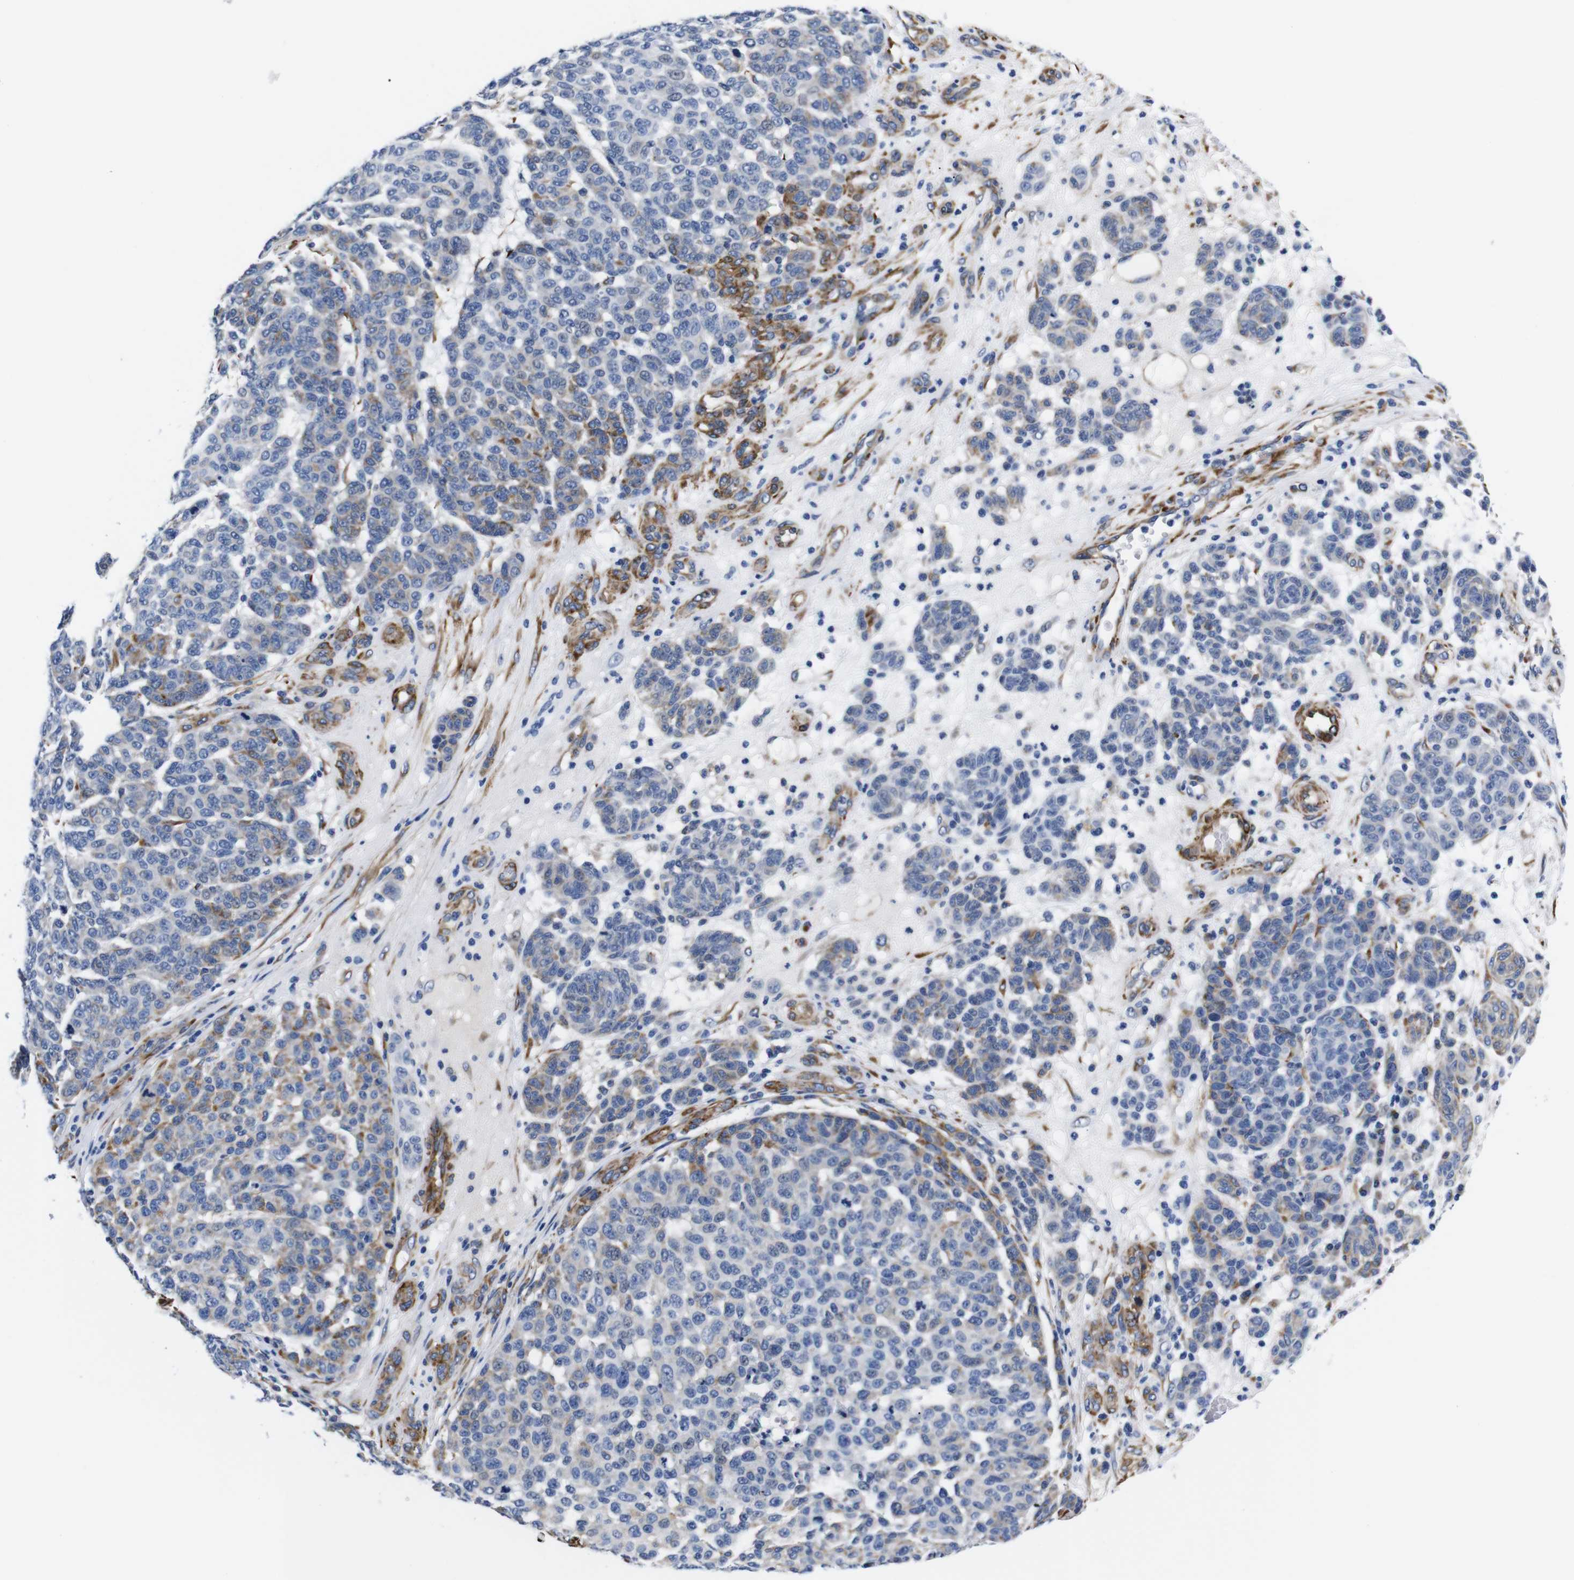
{"staining": {"intensity": "moderate", "quantity": "<25%", "location": "cytoplasmic/membranous"}, "tissue": "melanoma", "cell_type": "Tumor cells", "image_type": "cancer", "snomed": [{"axis": "morphology", "description": "Malignant melanoma, NOS"}, {"axis": "topography", "description": "Skin"}], "caption": "A histopathology image of human malignant melanoma stained for a protein reveals moderate cytoplasmic/membranous brown staining in tumor cells.", "gene": "LRIG1", "patient": {"sex": "male", "age": 59}}